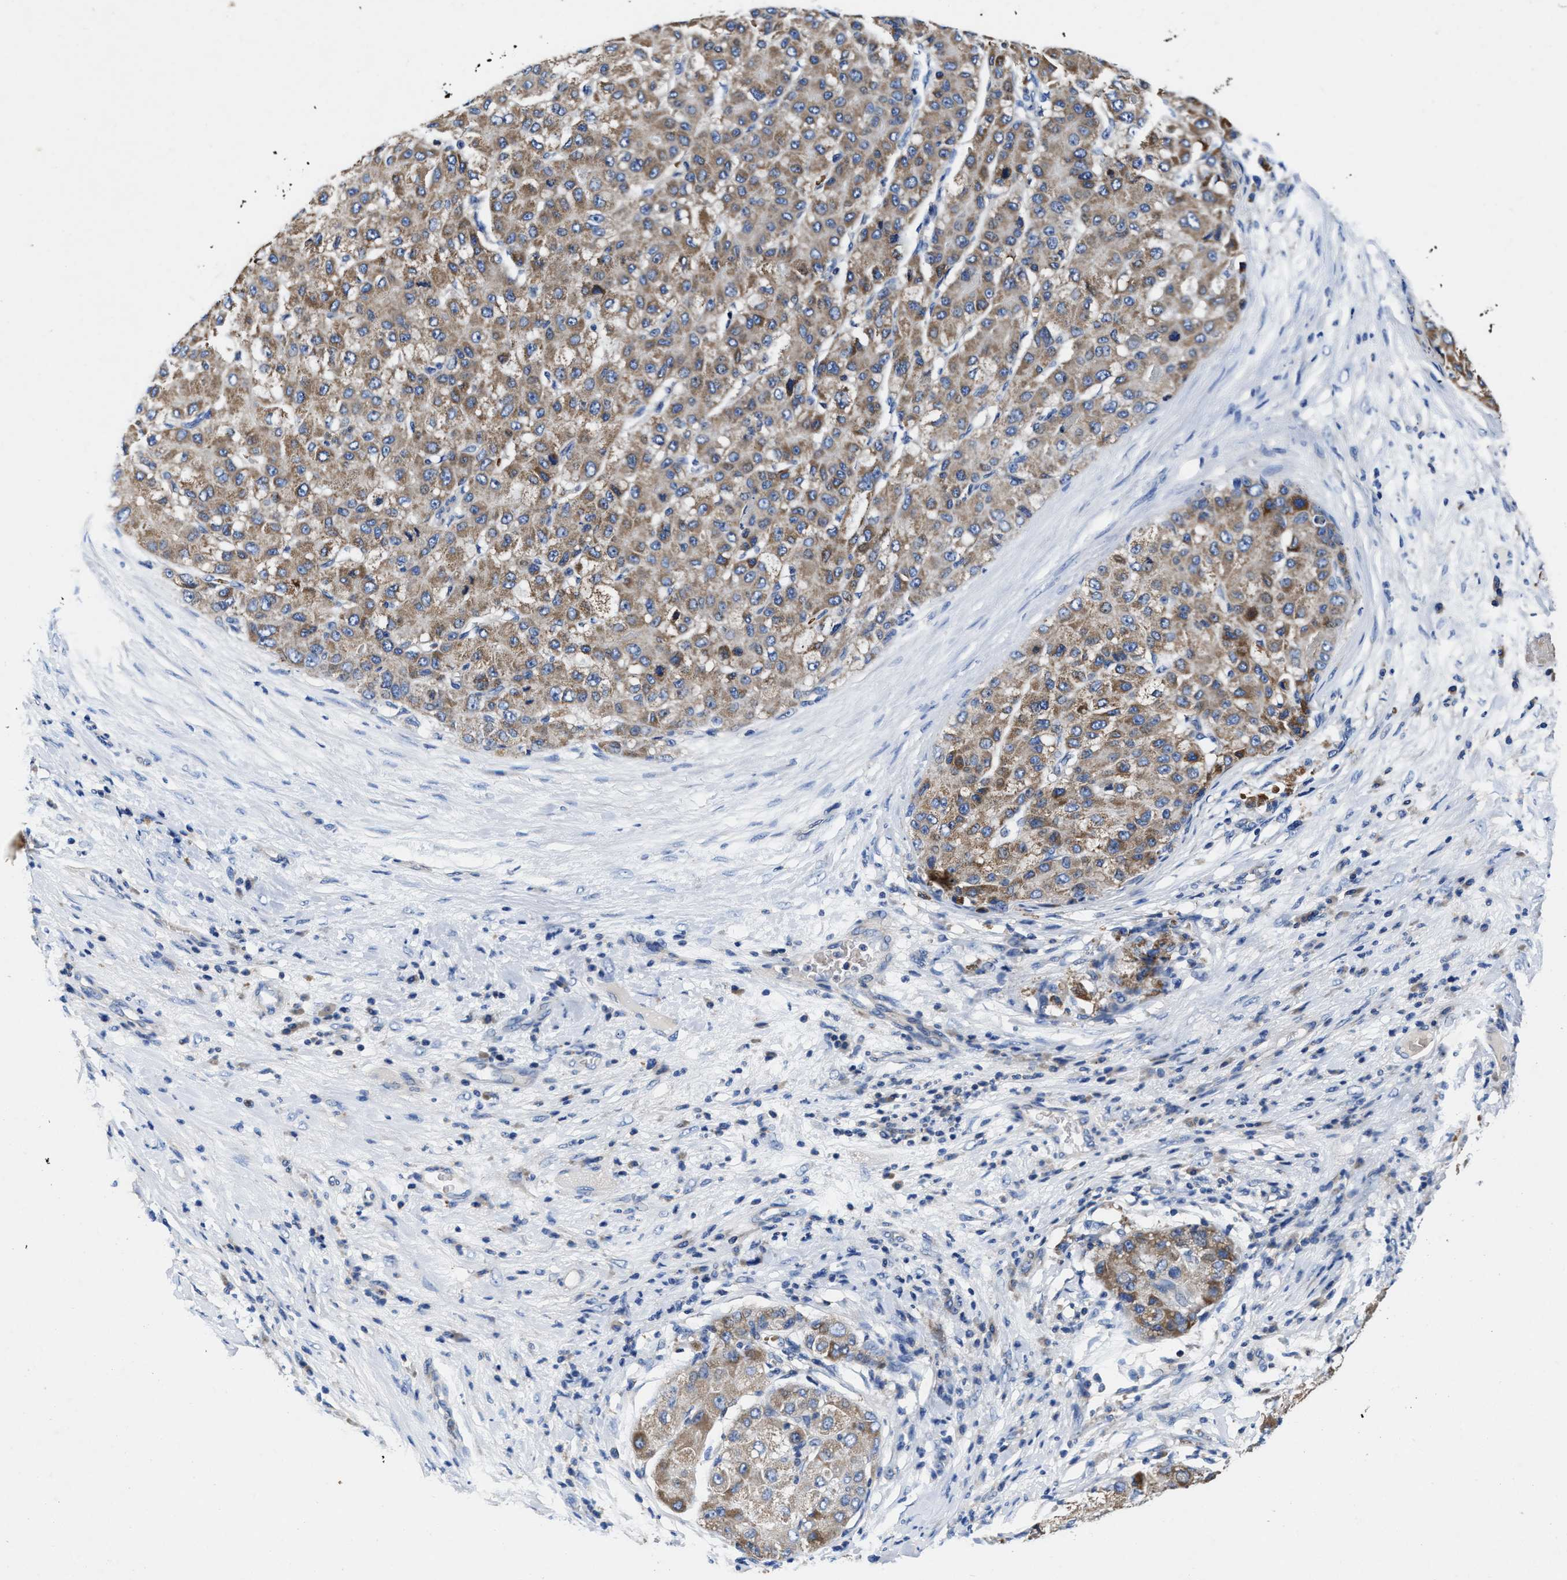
{"staining": {"intensity": "weak", "quantity": ">75%", "location": "cytoplasmic/membranous"}, "tissue": "liver cancer", "cell_type": "Tumor cells", "image_type": "cancer", "snomed": [{"axis": "morphology", "description": "Carcinoma, Hepatocellular, NOS"}, {"axis": "topography", "description": "Liver"}], "caption": "Liver cancer was stained to show a protein in brown. There is low levels of weak cytoplasmic/membranous positivity in about >75% of tumor cells.", "gene": "PHLPP1", "patient": {"sex": "male", "age": 80}}